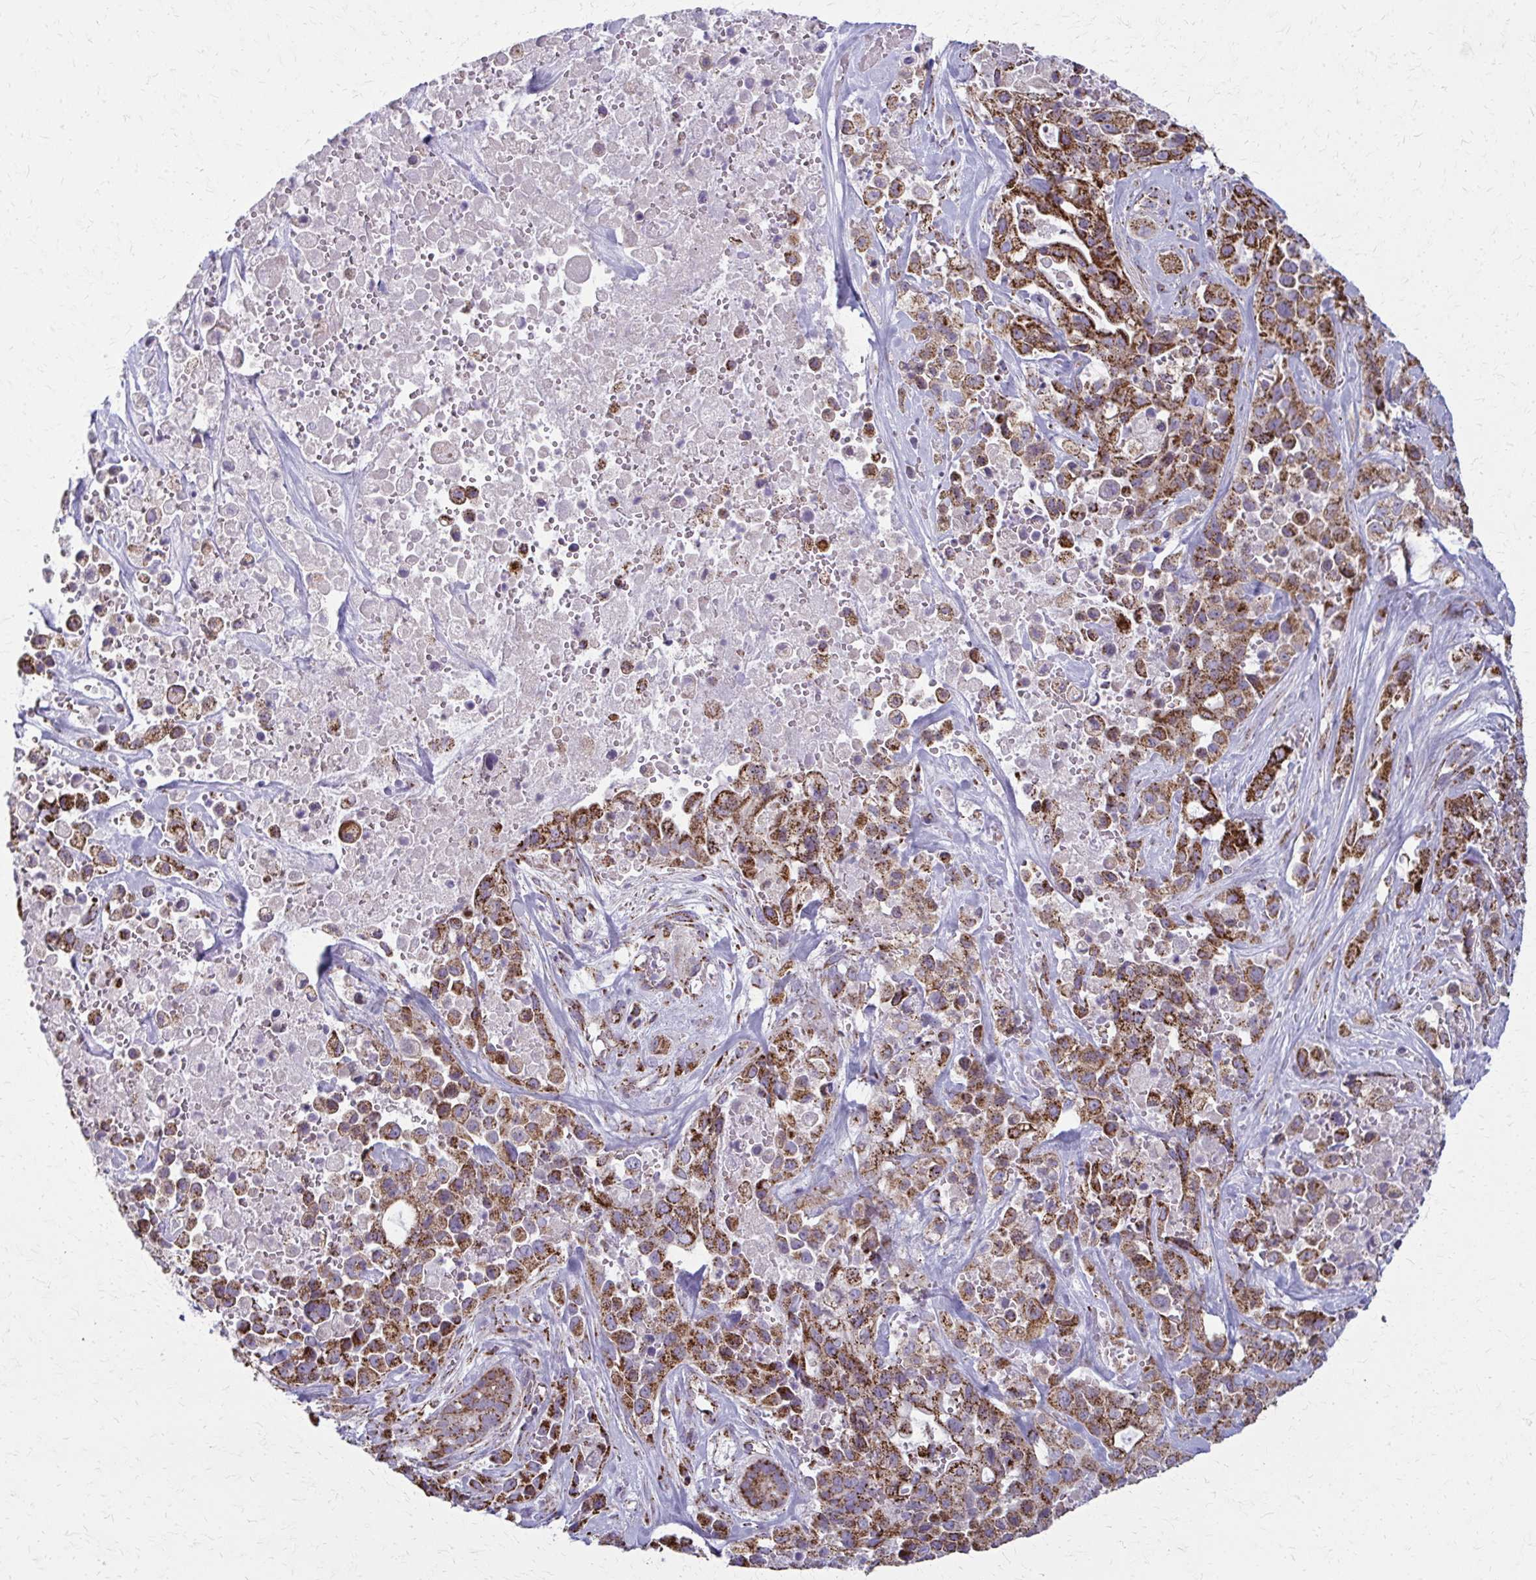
{"staining": {"intensity": "strong", "quantity": ">75%", "location": "cytoplasmic/membranous"}, "tissue": "pancreatic cancer", "cell_type": "Tumor cells", "image_type": "cancer", "snomed": [{"axis": "morphology", "description": "Adenocarcinoma, NOS"}, {"axis": "topography", "description": "Pancreas"}], "caption": "An image showing strong cytoplasmic/membranous expression in approximately >75% of tumor cells in pancreatic adenocarcinoma, as visualized by brown immunohistochemical staining.", "gene": "TVP23A", "patient": {"sex": "male", "age": 44}}